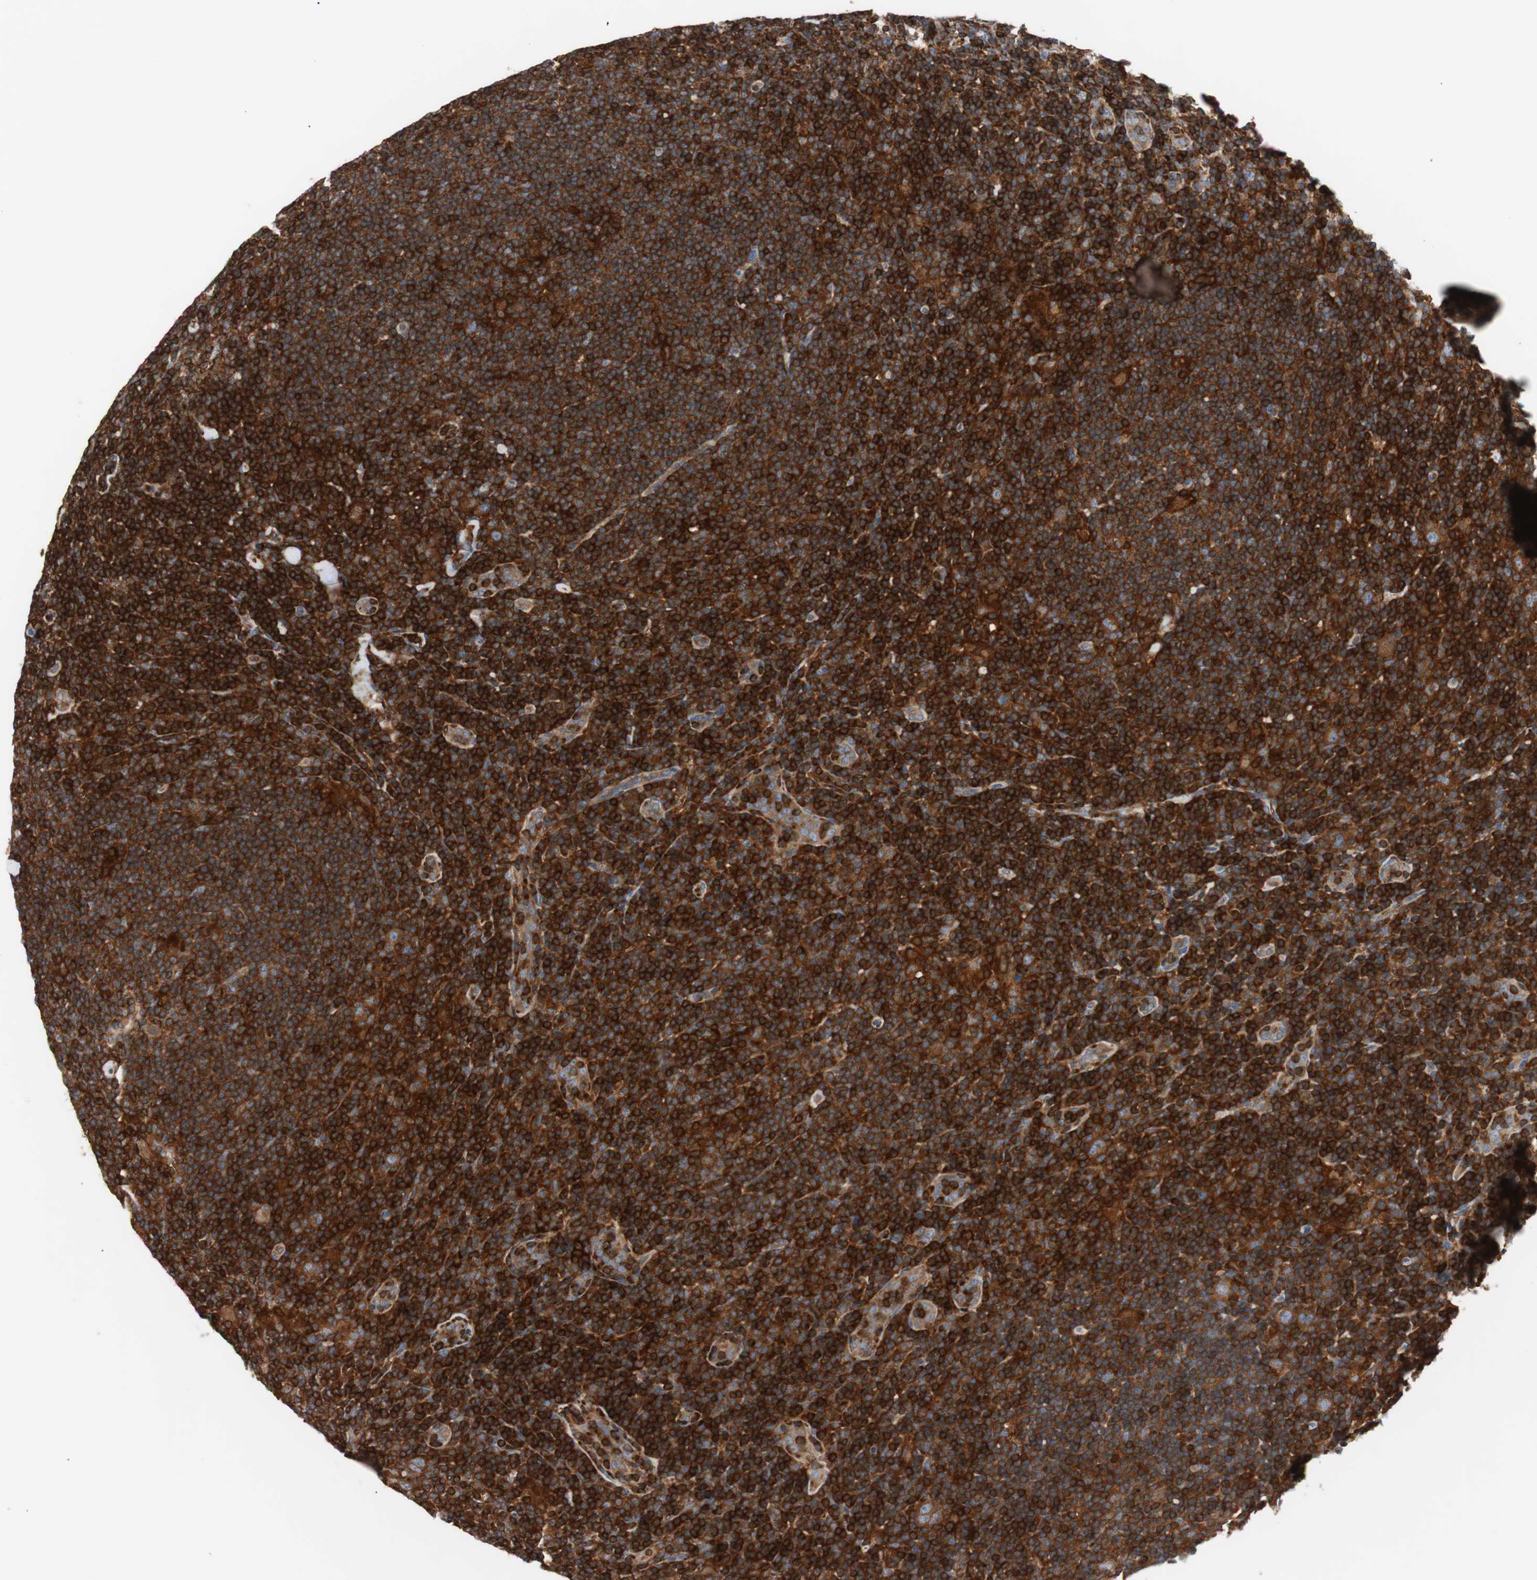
{"staining": {"intensity": "strong", "quantity": ">75%", "location": "cytoplasmic/membranous"}, "tissue": "lymphoma", "cell_type": "Tumor cells", "image_type": "cancer", "snomed": [{"axis": "morphology", "description": "Hodgkin's disease, NOS"}, {"axis": "topography", "description": "Lymph node"}], "caption": "Human lymphoma stained with a brown dye displays strong cytoplasmic/membranous positive staining in approximately >75% of tumor cells.", "gene": "PIK3R1", "patient": {"sex": "female", "age": 57}}